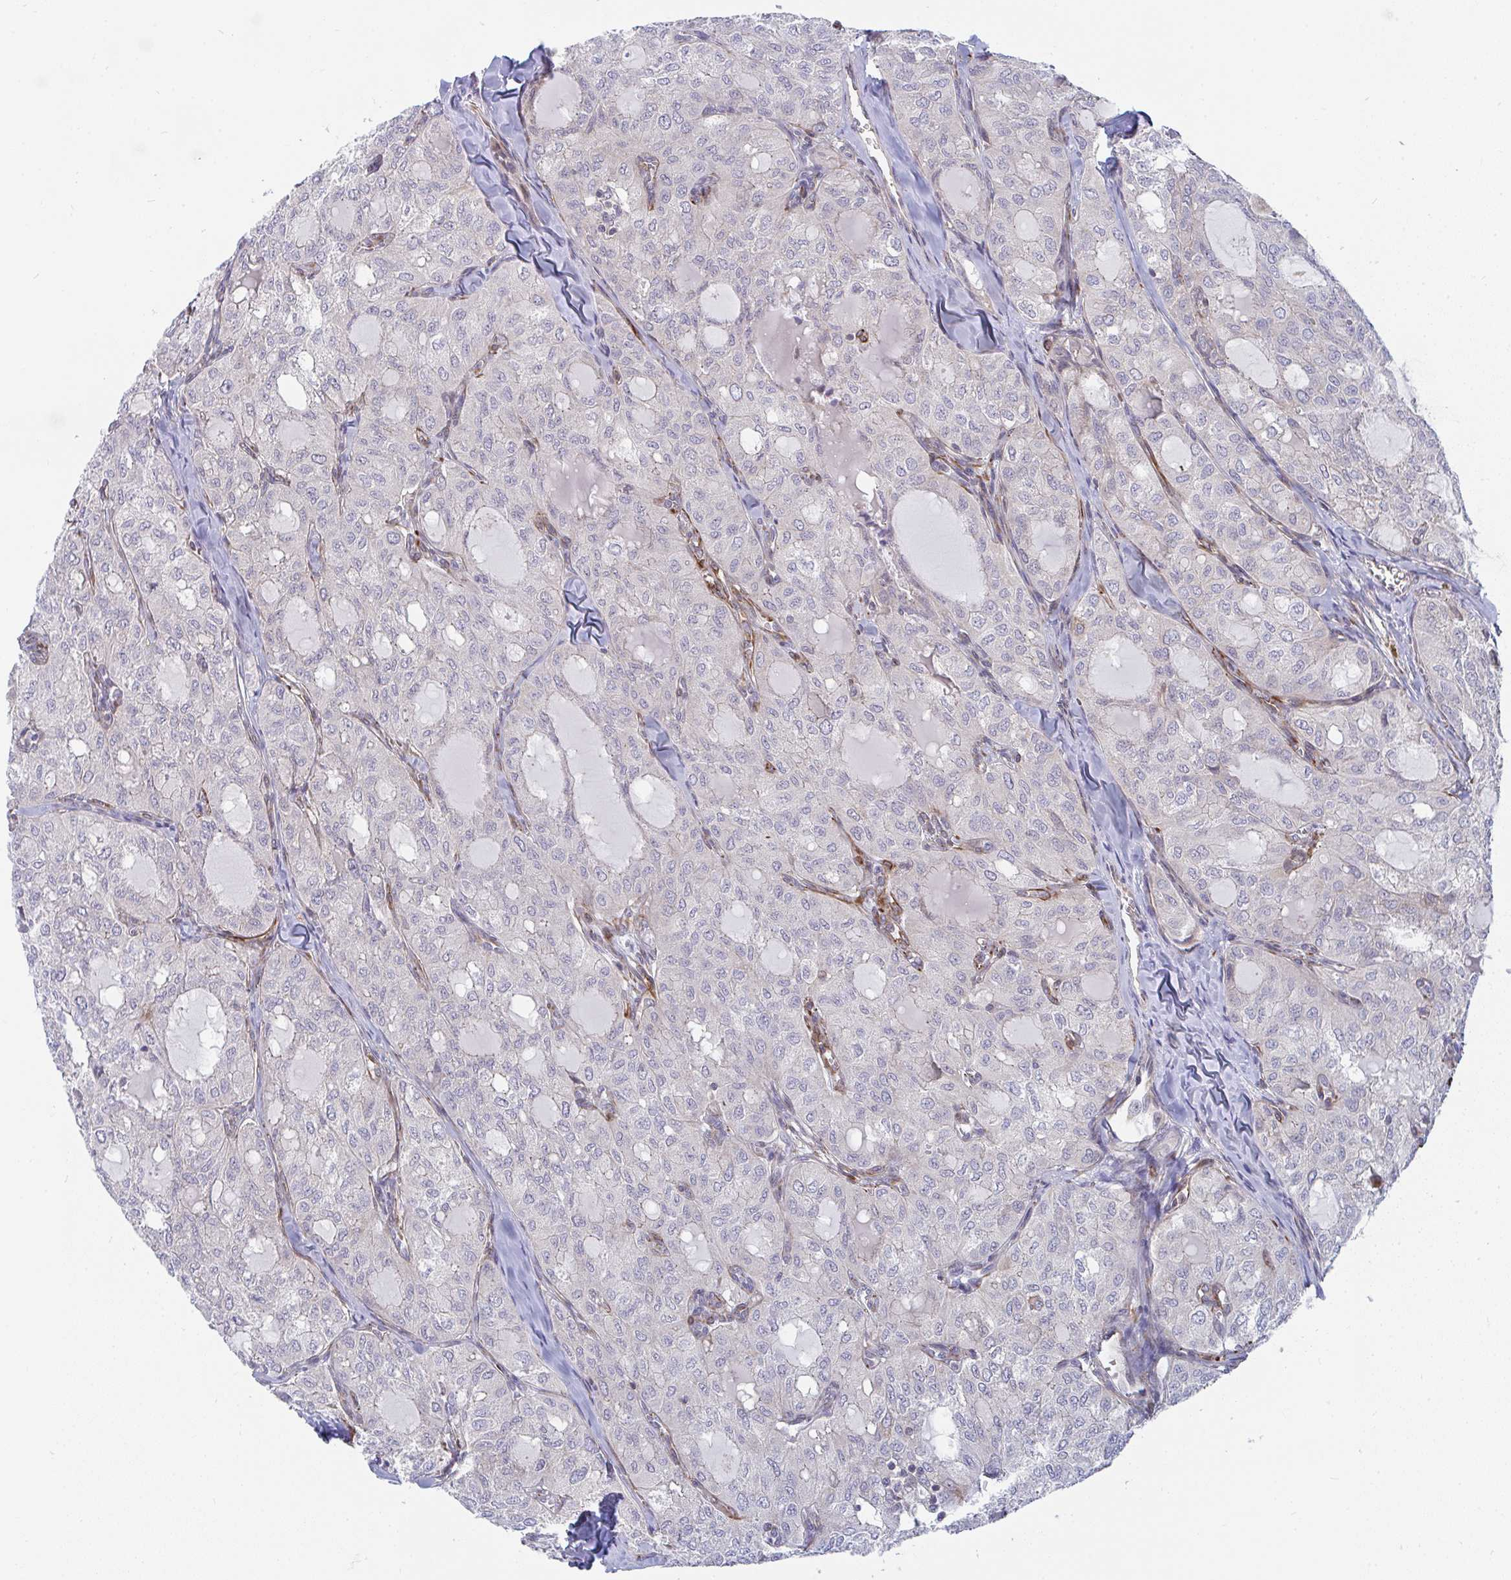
{"staining": {"intensity": "negative", "quantity": "none", "location": "none"}, "tissue": "thyroid cancer", "cell_type": "Tumor cells", "image_type": "cancer", "snomed": [{"axis": "morphology", "description": "Follicular adenoma carcinoma, NOS"}, {"axis": "topography", "description": "Thyroid gland"}], "caption": "There is no significant expression in tumor cells of follicular adenoma carcinoma (thyroid).", "gene": "EIF1AD", "patient": {"sex": "male", "age": 75}}